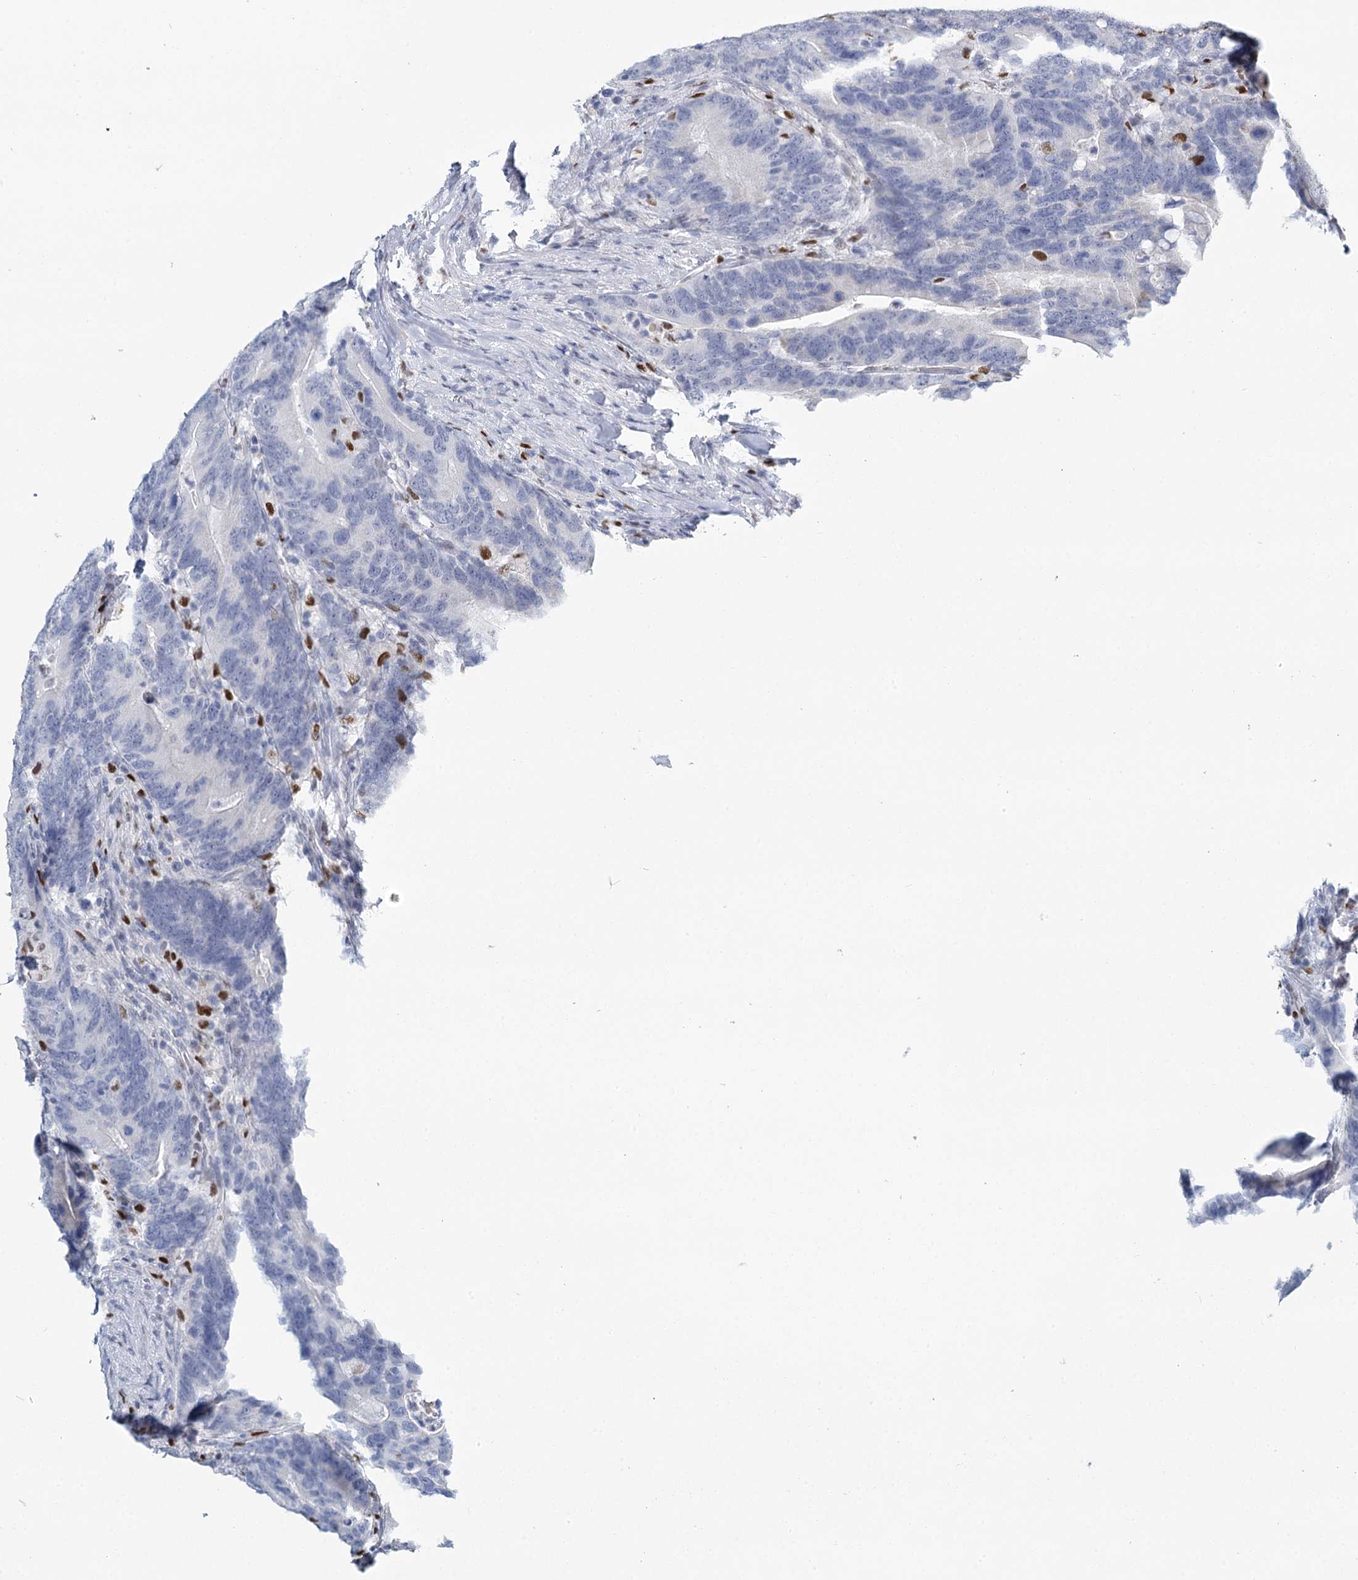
{"staining": {"intensity": "negative", "quantity": "none", "location": "none"}, "tissue": "colorectal cancer", "cell_type": "Tumor cells", "image_type": "cancer", "snomed": [{"axis": "morphology", "description": "Adenocarcinoma, NOS"}, {"axis": "topography", "description": "Colon"}], "caption": "Immunohistochemical staining of human colorectal cancer (adenocarcinoma) demonstrates no significant expression in tumor cells.", "gene": "IGSF3", "patient": {"sex": "female", "age": 66}}